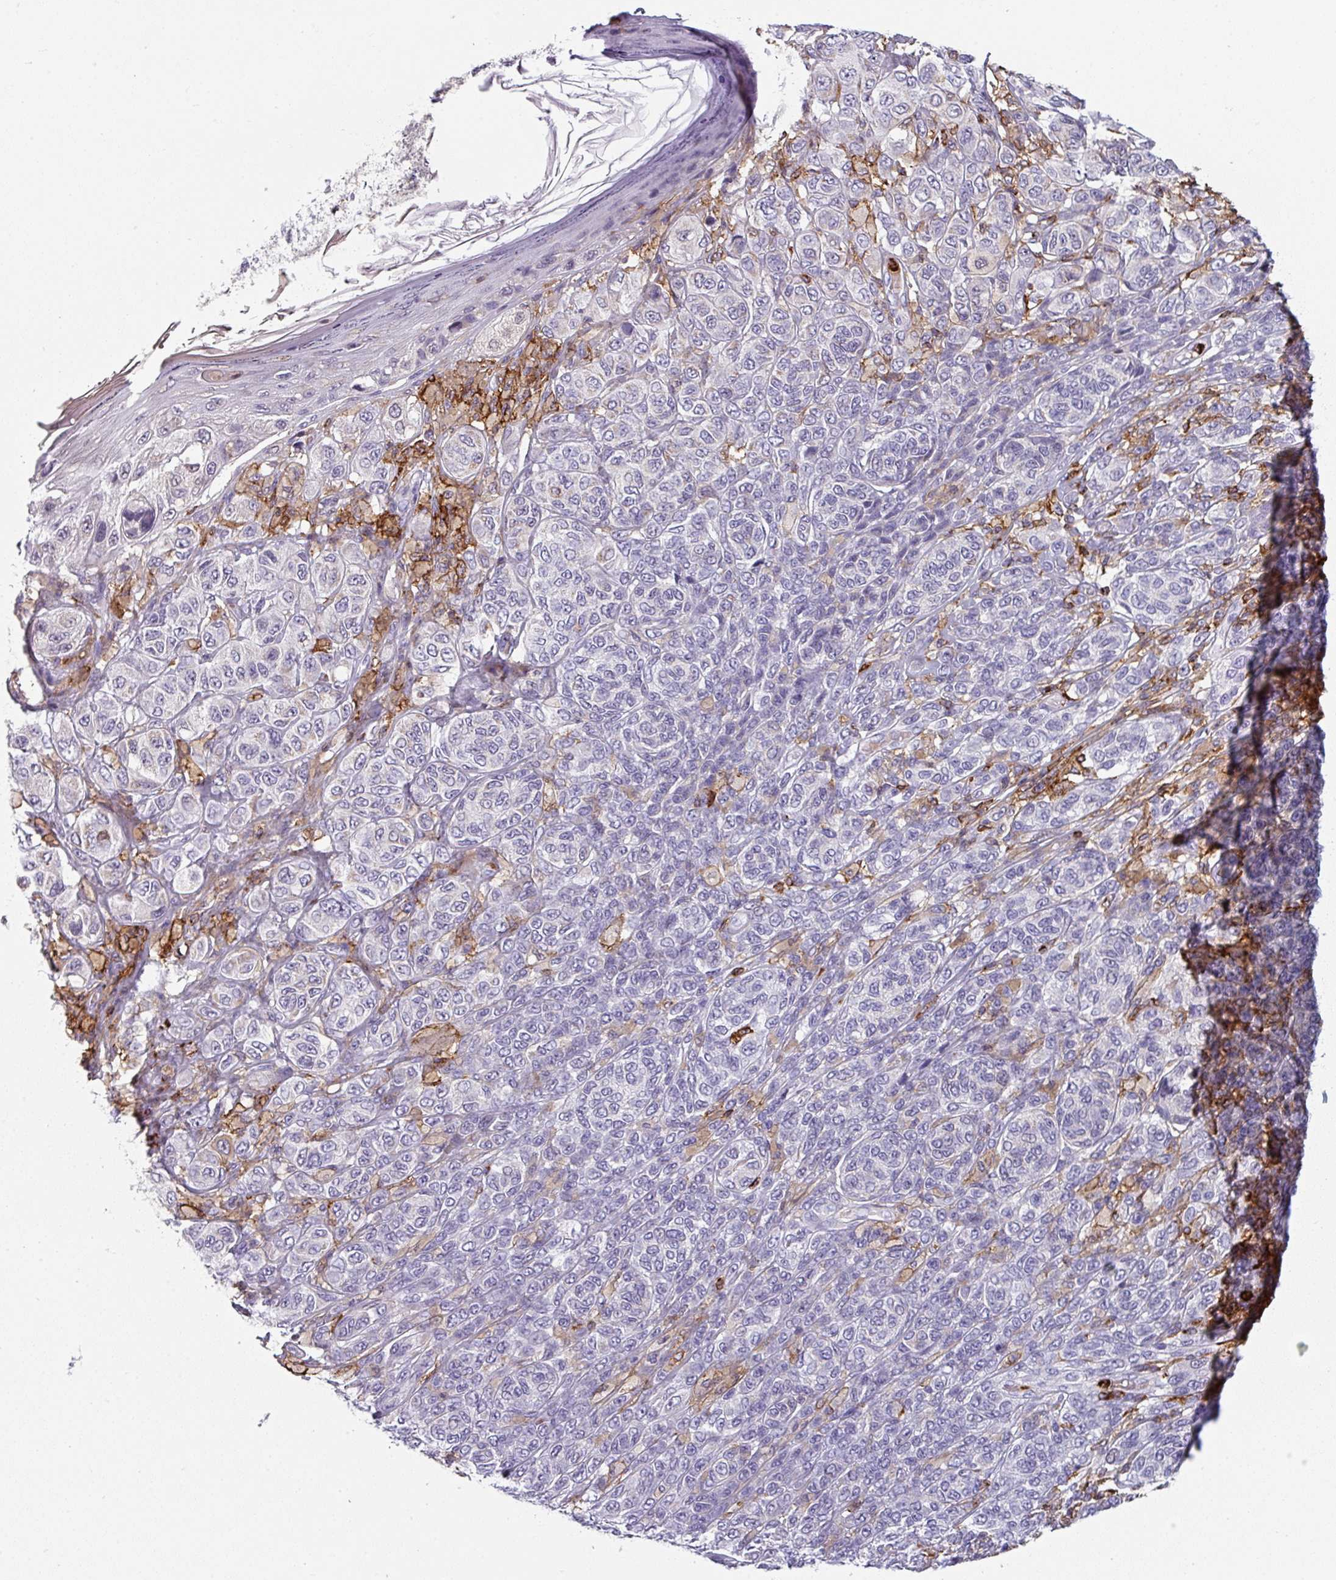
{"staining": {"intensity": "negative", "quantity": "none", "location": "none"}, "tissue": "melanoma", "cell_type": "Tumor cells", "image_type": "cancer", "snomed": [{"axis": "morphology", "description": "Malignant melanoma, NOS"}, {"axis": "topography", "description": "Skin"}], "caption": "DAB (3,3'-diaminobenzidine) immunohistochemical staining of human melanoma demonstrates no significant positivity in tumor cells. The staining is performed using DAB brown chromogen with nuclei counter-stained in using hematoxylin.", "gene": "EXOSC5", "patient": {"sex": "male", "age": 42}}